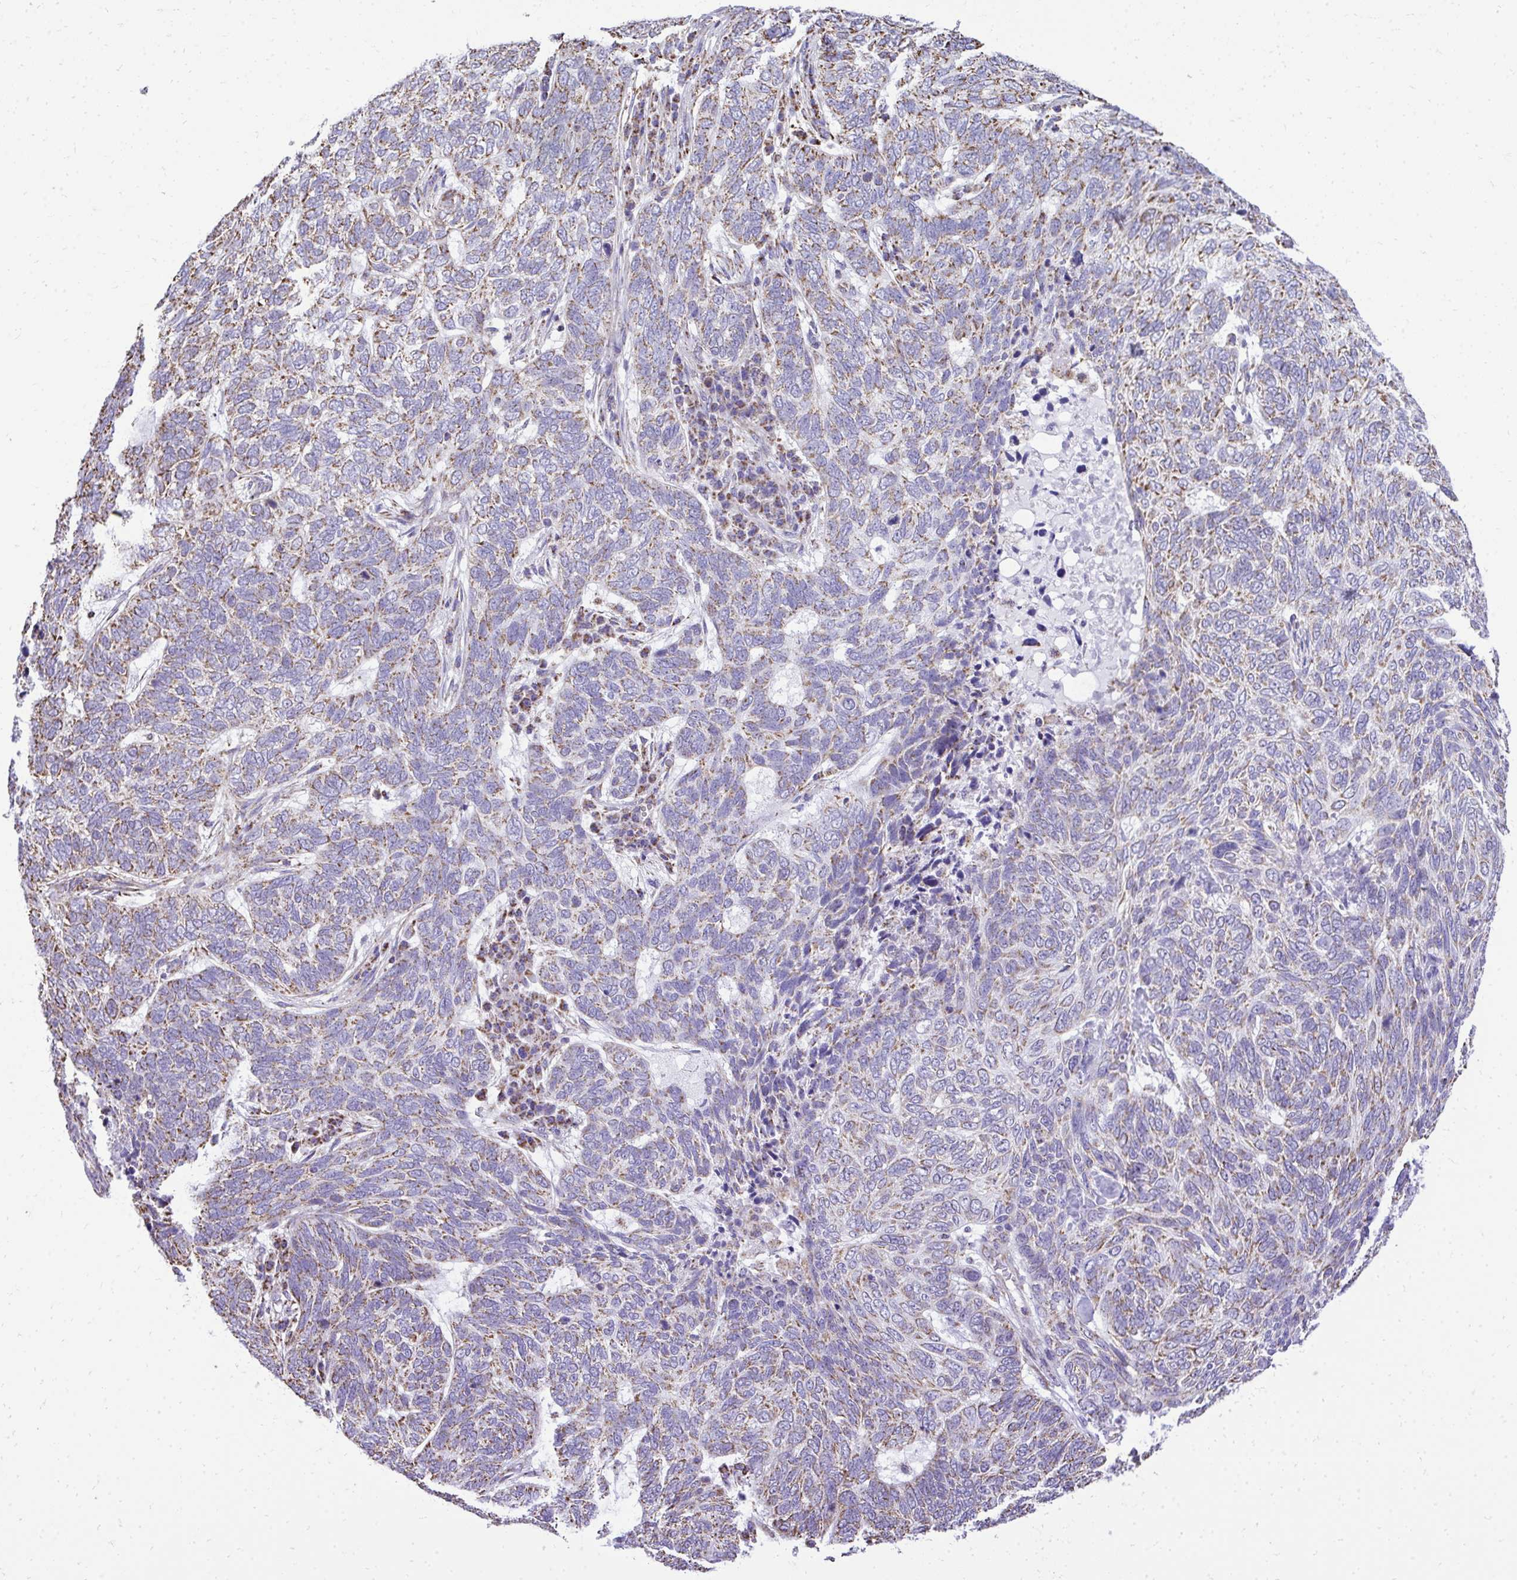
{"staining": {"intensity": "weak", "quantity": "25%-75%", "location": "cytoplasmic/membranous"}, "tissue": "skin cancer", "cell_type": "Tumor cells", "image_type": "cancer", "snomed": [{"axis": "morphology", "description": "Basal cell carcinoma"}, {"axis": "topography", "description": "Skin"}], "caption": "IHC micrograph of neoplastic tissue: human skin cancer (basal cell carcinoma) stained using IHC shows low levels of weak protein expression localized specifically in the cytoplasmic/membranous of tumor cells, appearing as a cytoplasmic/membranous brown color.", "gene": "MPZL2", "patient": {"sex": "female", "age": 65}}